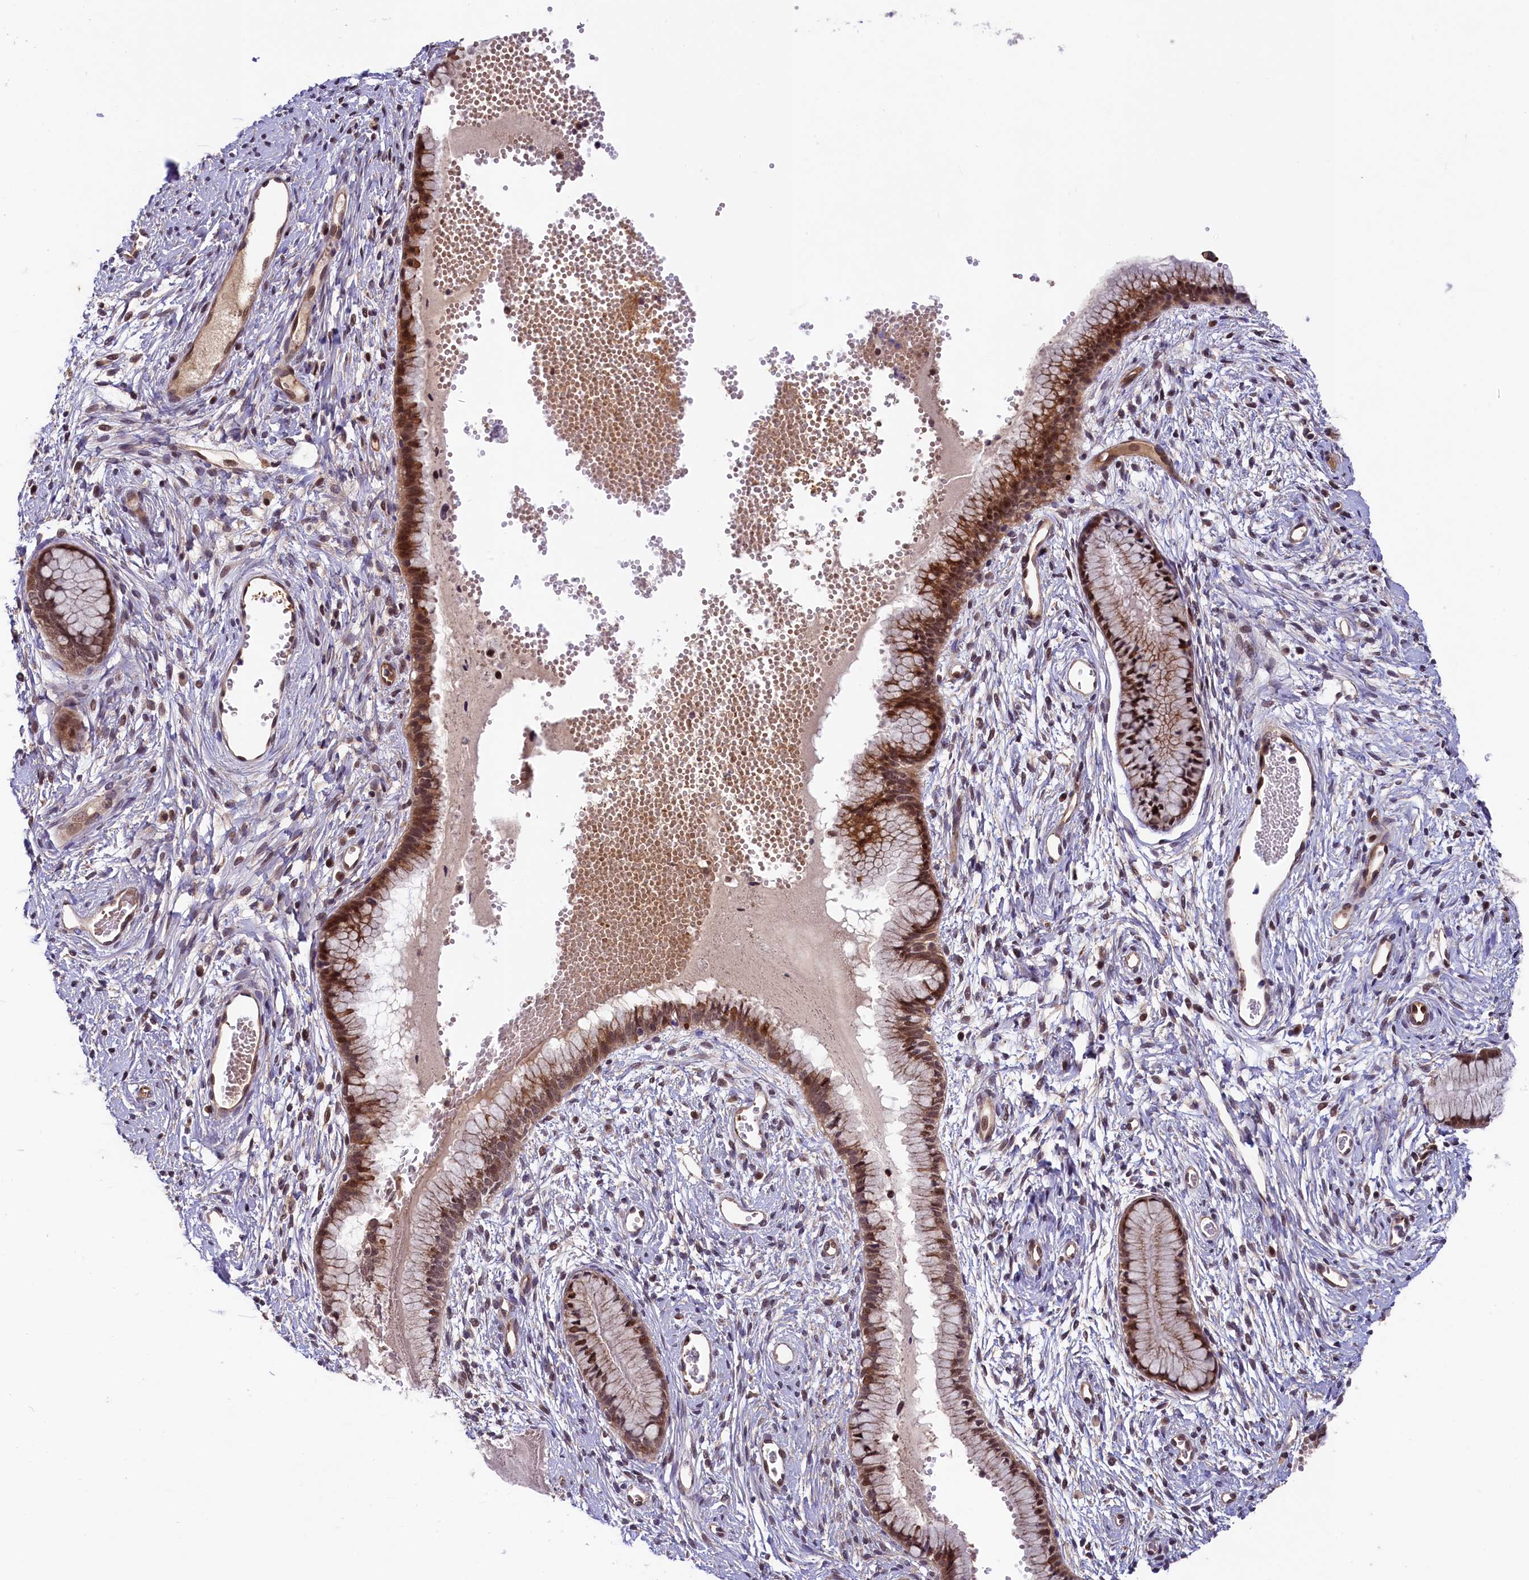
{"staining": {"intensity": "moderate", "quantity": ">75%", "location": "cytoplasmic/membranous,nuclear"}, "tissue": "cervix", "cell_type": "Glandular cells", "image_type": "normal", "snomed": [{"axis": "morphology", "description": "Normal tissue, NOS"}, {"axis": "topography", "description": "Cervix"}], "caption": "Human cervix stained with a brown dye displays moderate cytoplasmic/membranous,nuclear positive positivity in about >75% of glandular cells.", "gene": "ARL14EP", "patient": {"sex": "female", "age": 42}}